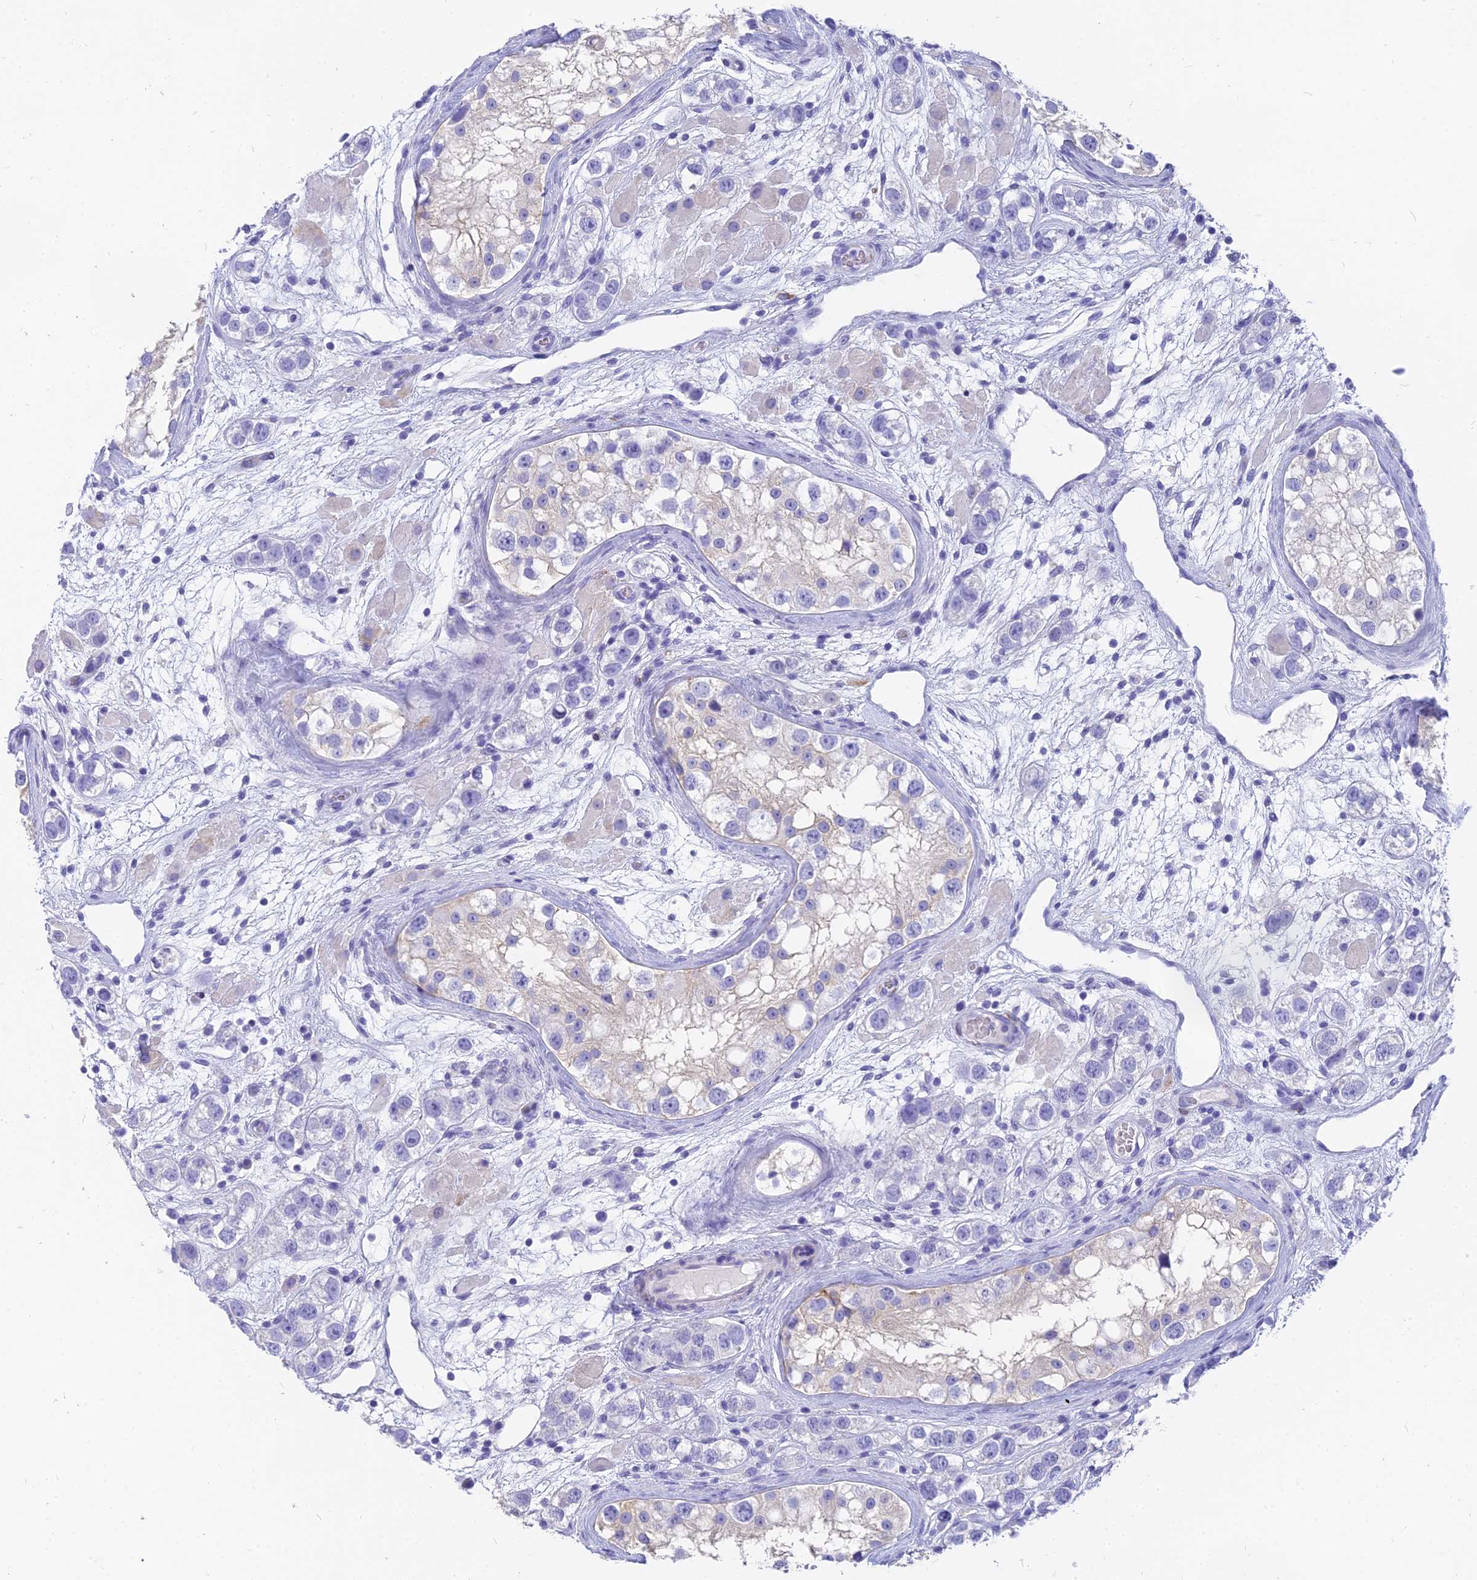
{"staining": {"intensity": "negative", "quantity": "none", "location": "none"}, "tissue": "testis cancer", "cell_type": "Tumor cells", "image_type": "cancer", "snomed": [{"axis": "morphology", "description": "Seminoma, NOS"}, {"axis": "topography", "description": "Testis"}], "caption": "IHC of human testis cancer (seminoma) displays no positivity in tumor cells.", "gene": "SLC36A2", "patient": {"sex": "male", "age": 28}}